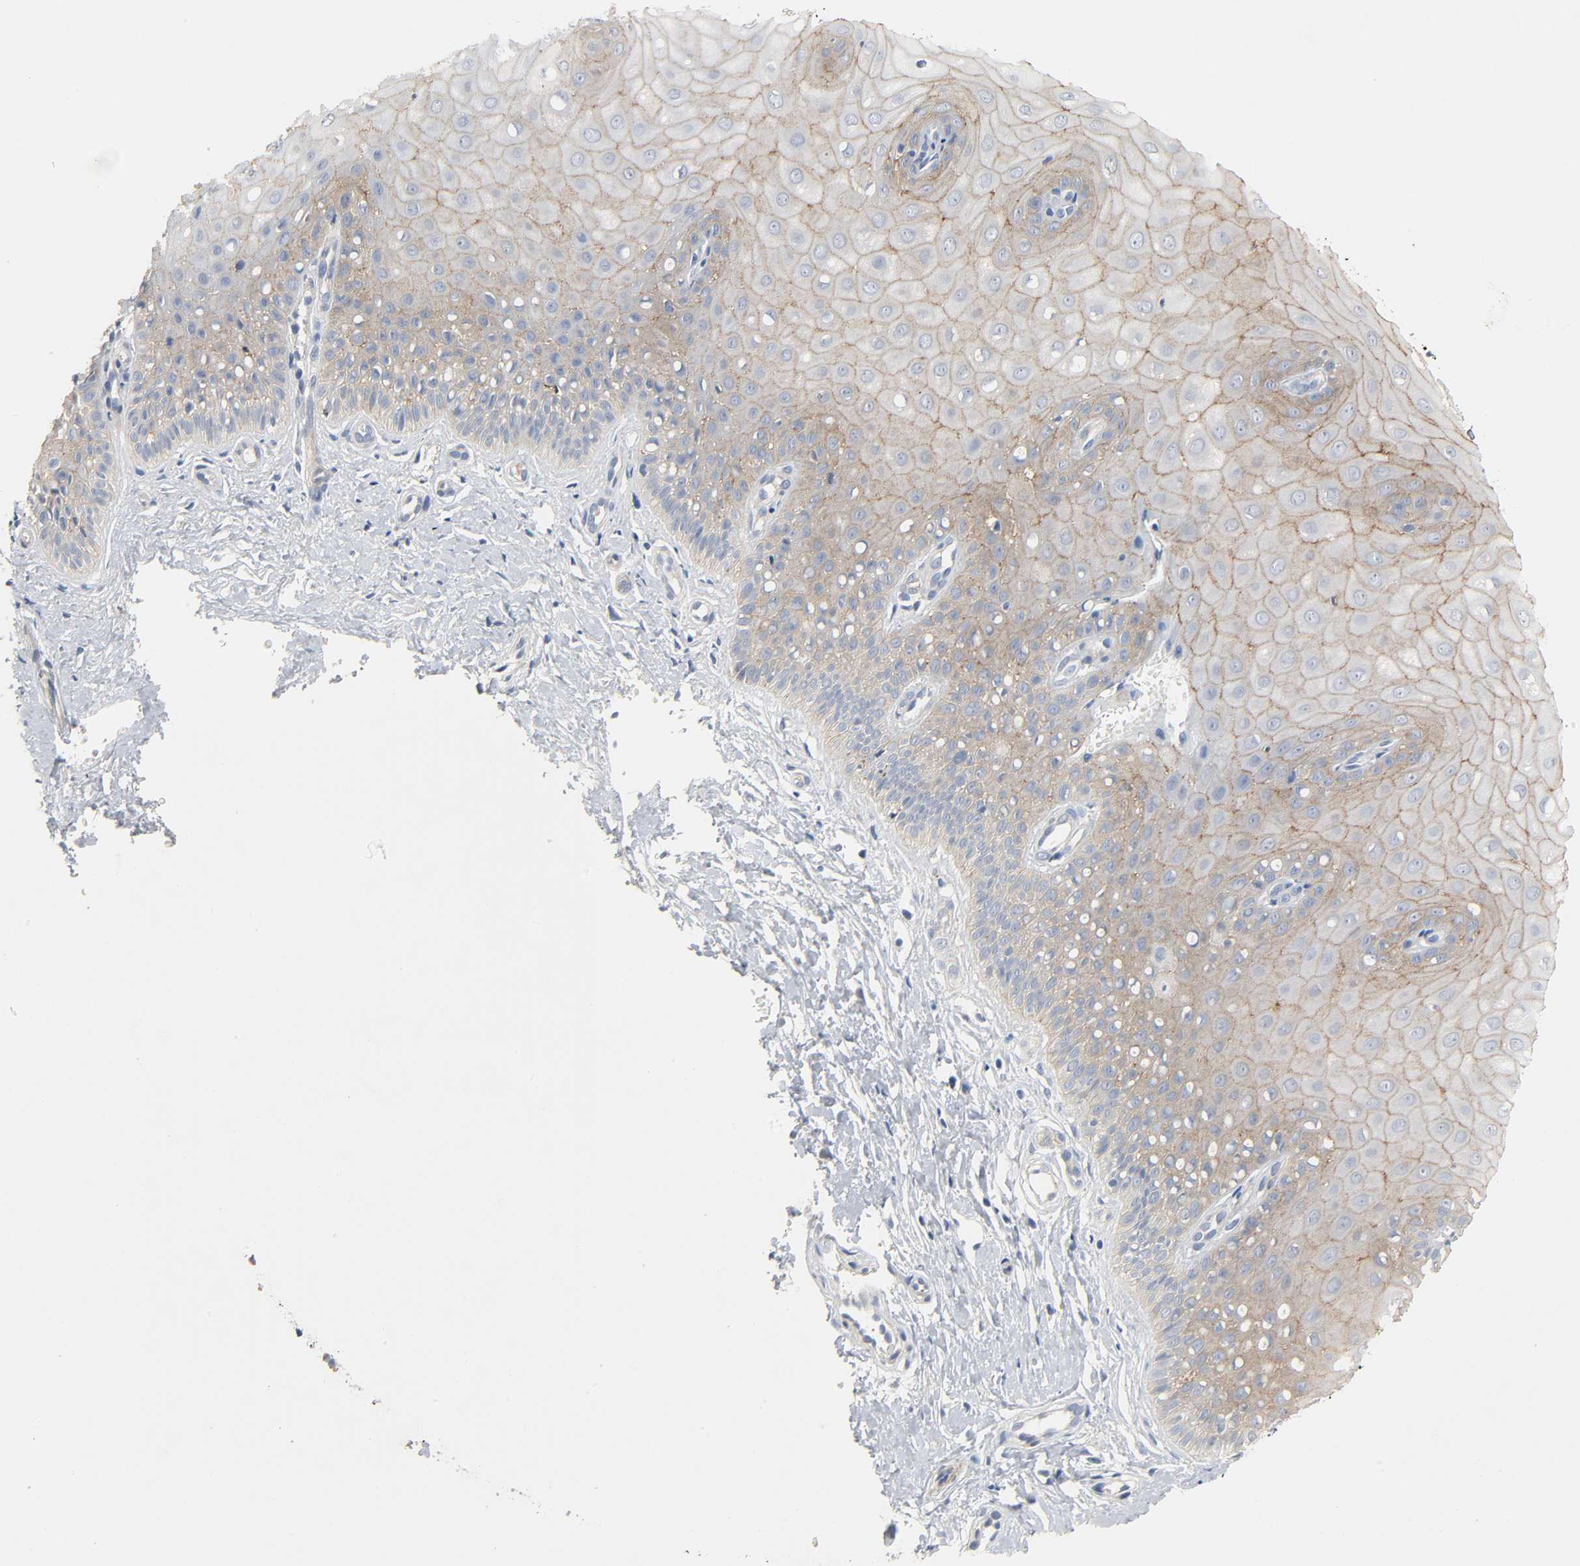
{"staining": {"intensity": "moderate", "quantity": ">75%", "location": "cytoplasmic/membranous"}, "tissue": "cervix", "cell_type": "Glandular cells", "image_type": "normal", "snomed": [{"axis": "morphology", "description": "Normal tissue, NOS"}, {"axis": "topography", "description": "Cervix"}], "caption": "Immunohistochemistry (IHC) histopathology image of normal cervix: cervix stained using immunohistochemistry exhibits medium levels of moderate protein expression localized specifically in the cytoplasmic/membranous of glandular cells, appearing as a cytoplasmic/membranous brown color.", "gene": "ARPC1A", "patient": {"sex": "female", "age": 55}}